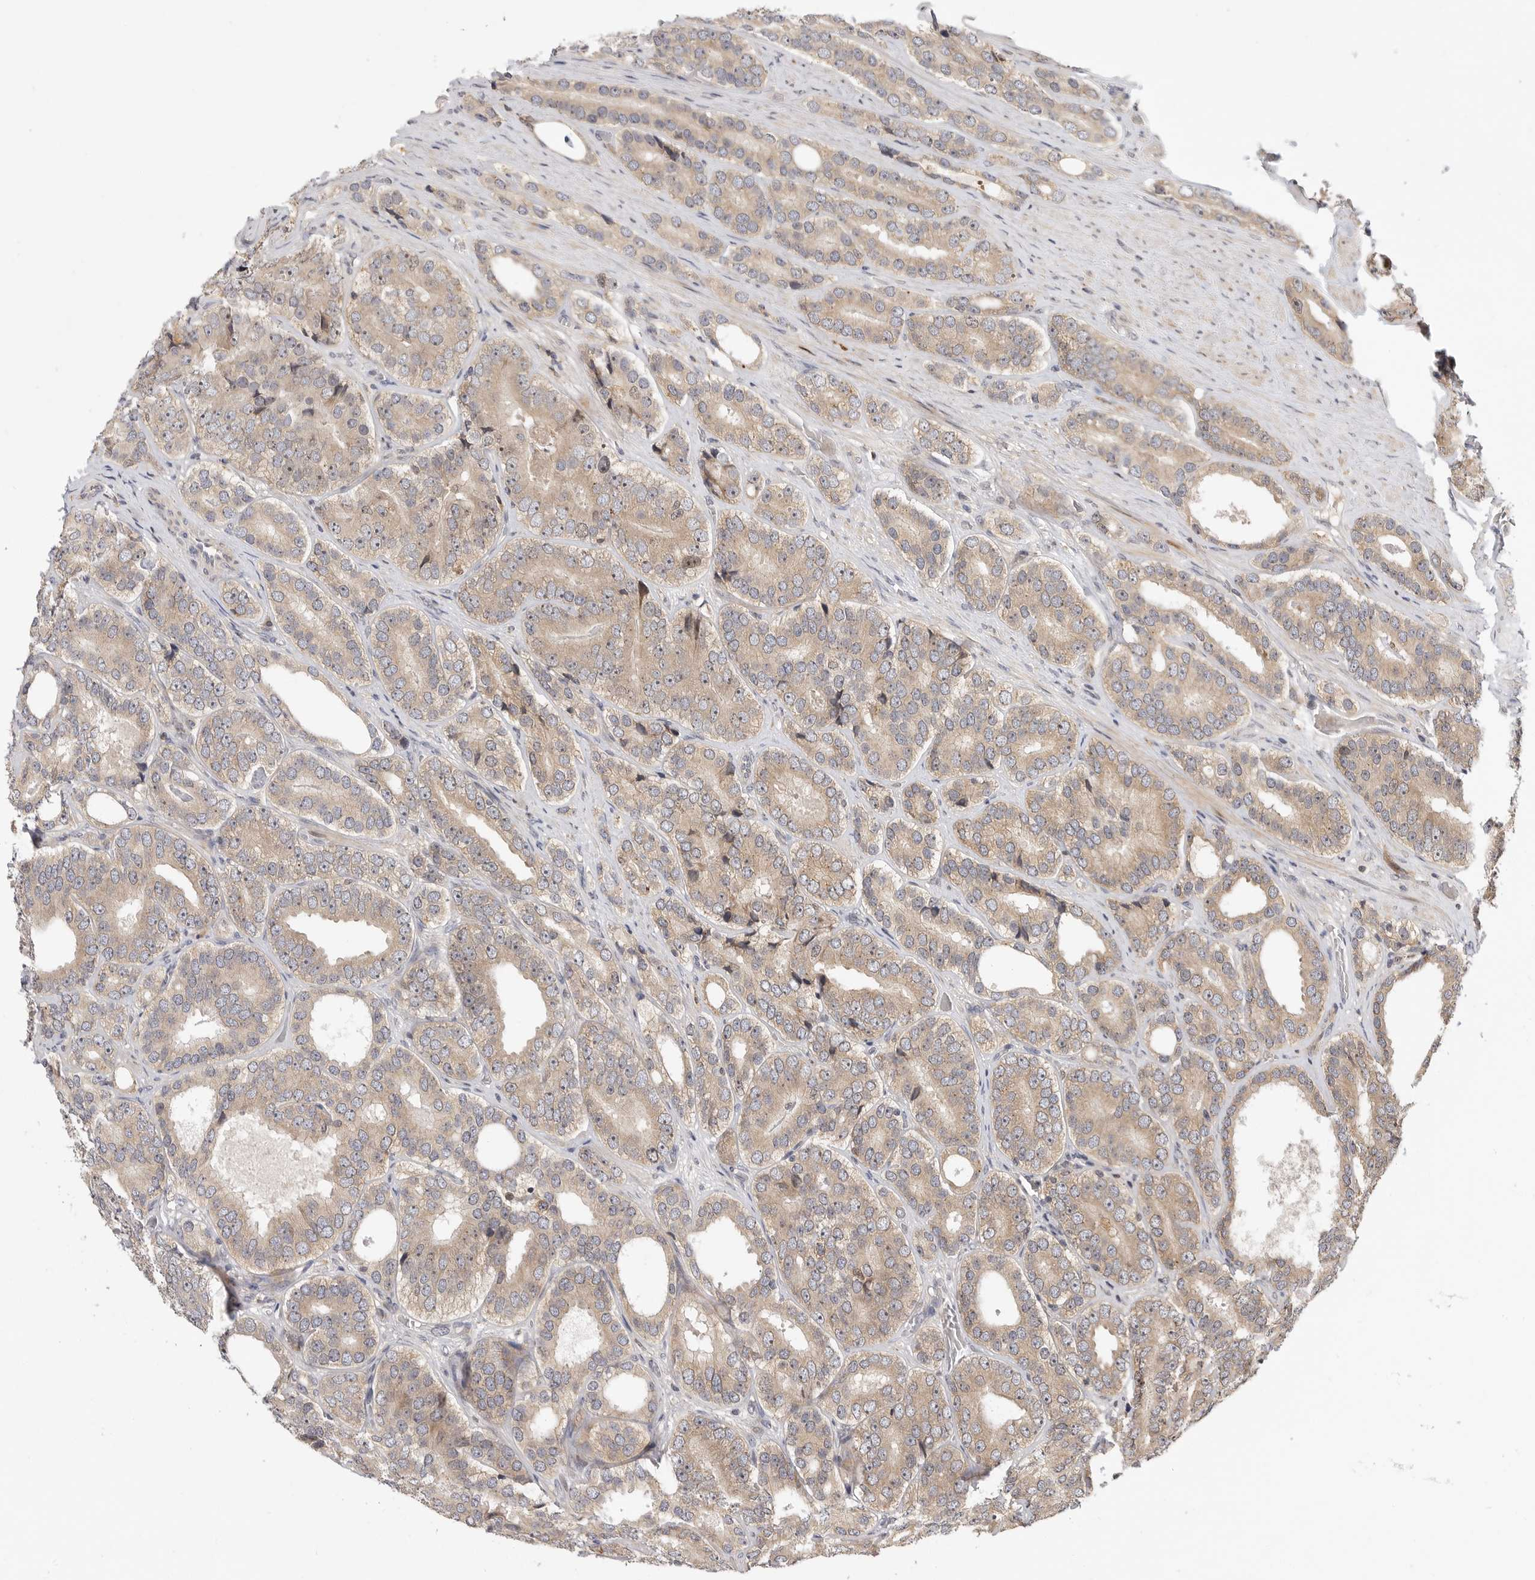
{"staining": {"intensity": "weak", "quantity": ">75%", "location": "cytoplasmic/membranous"}, "tissue": "prostate cancer", "cell_type": "Tumor cells", "image_type": "cancer", "snomed": [{"axis": "morphology", "description": "Adenocarcinoma, High grade"}, {"axis": "topography", "description": "Prostate"}], "caption": "Weak cytoplasmic/membranous positivity for a protein is present in about >75% of tumor cells of prostate high-grade adenocarcinoma using immunohistochemistry (IHC).", "gene": "CSNK1G3", "patient": {"sex": "male", "age": 56}}